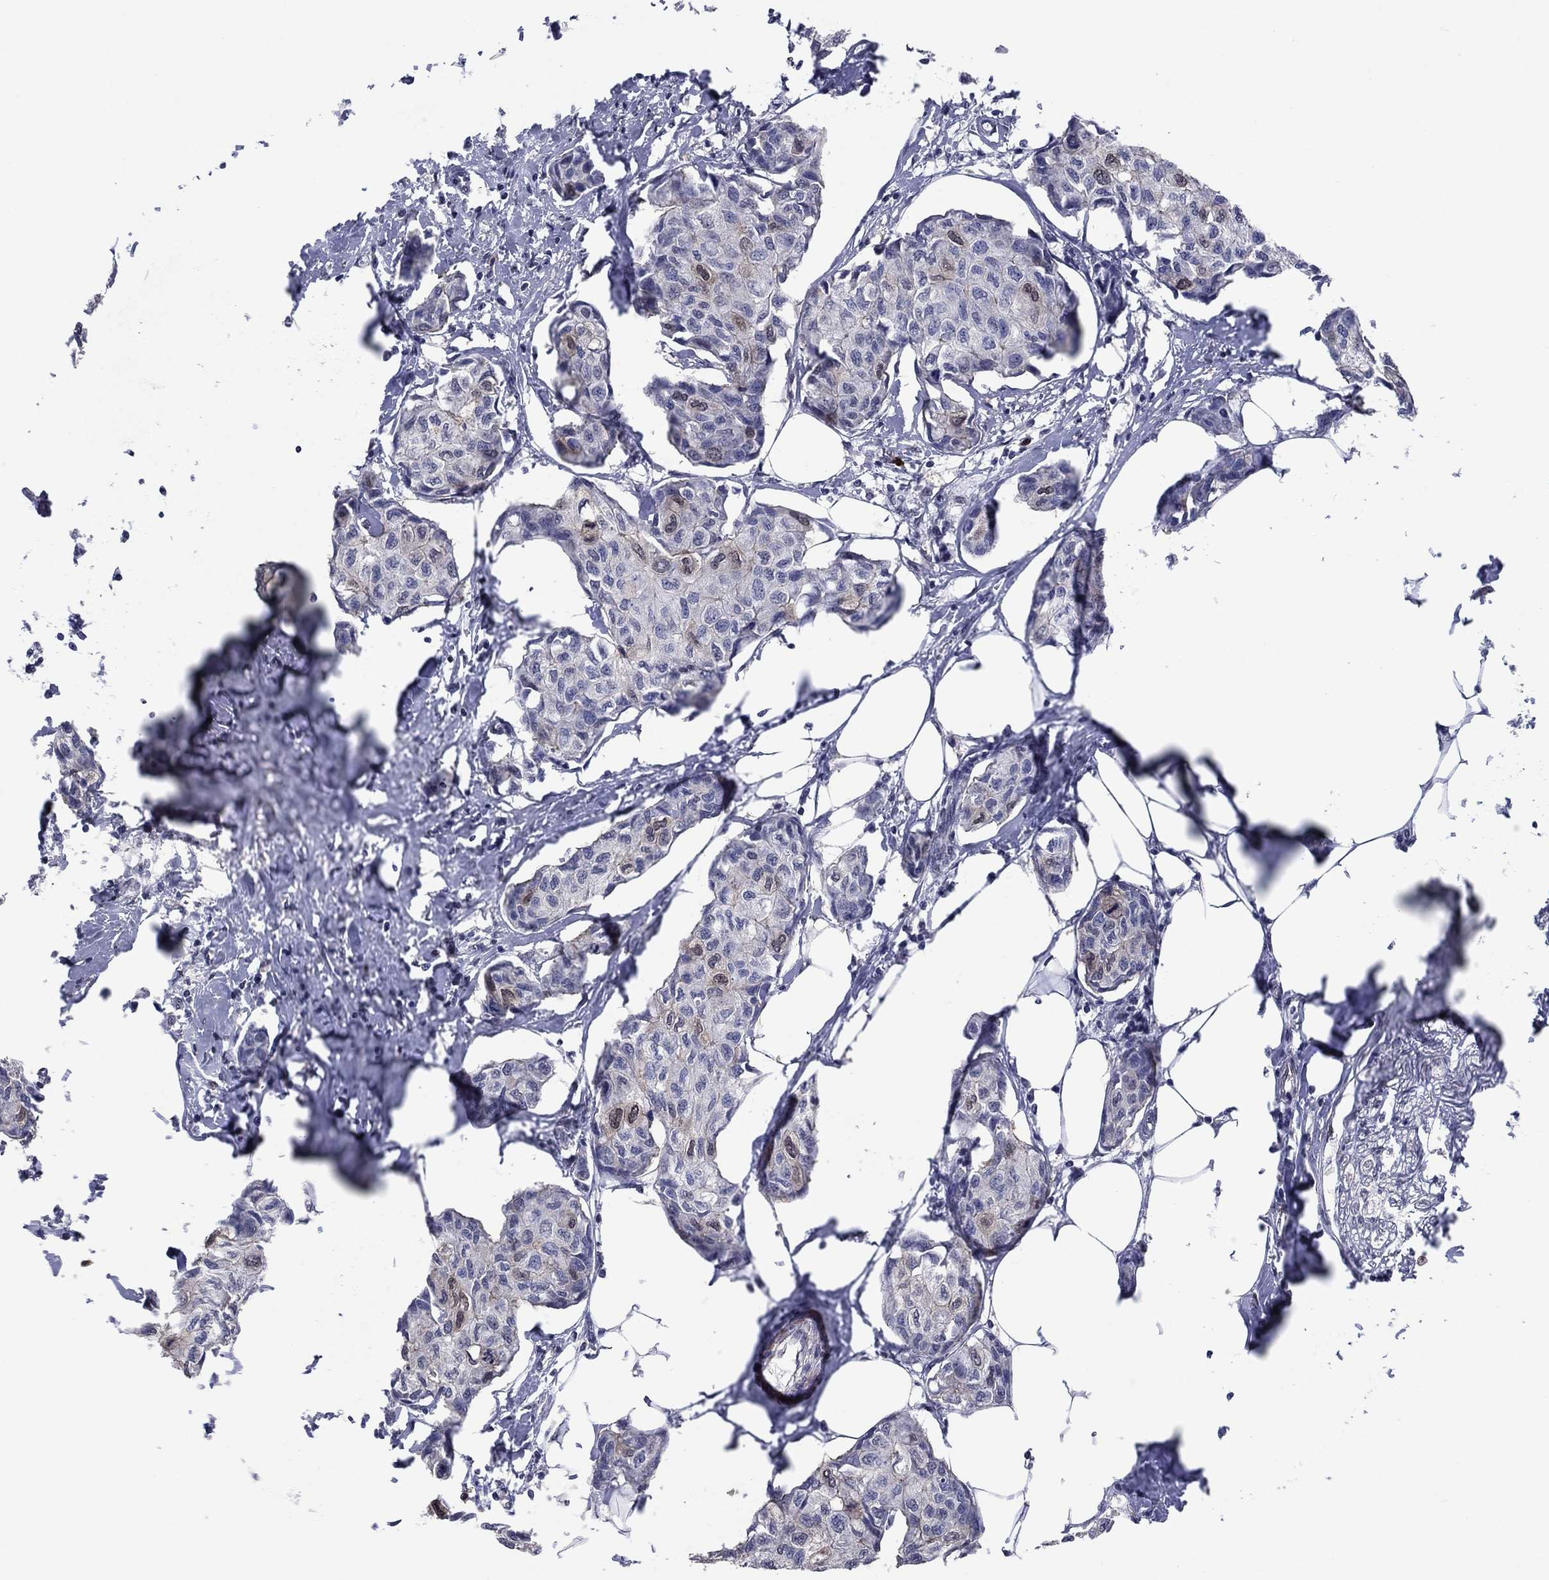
{"staining": {"intensity": "weak", "quantity": "<25%", "location": "nuclear"}, "tissue": "breast cancer", "cell_type": "Tumor cells", "image_type": "cancer", "snomed": [{"axis": "morphology", "description": "Duct carcinoma"}, {"axis": "topography", "description": "Breast"}], "caption": "Immunohistochemistry of breast cancer (intraductal carcinoma) exhibits no expression in tumor cells.", "gene": "TYMS", "patient": {"sex": "female", "age": 80}}